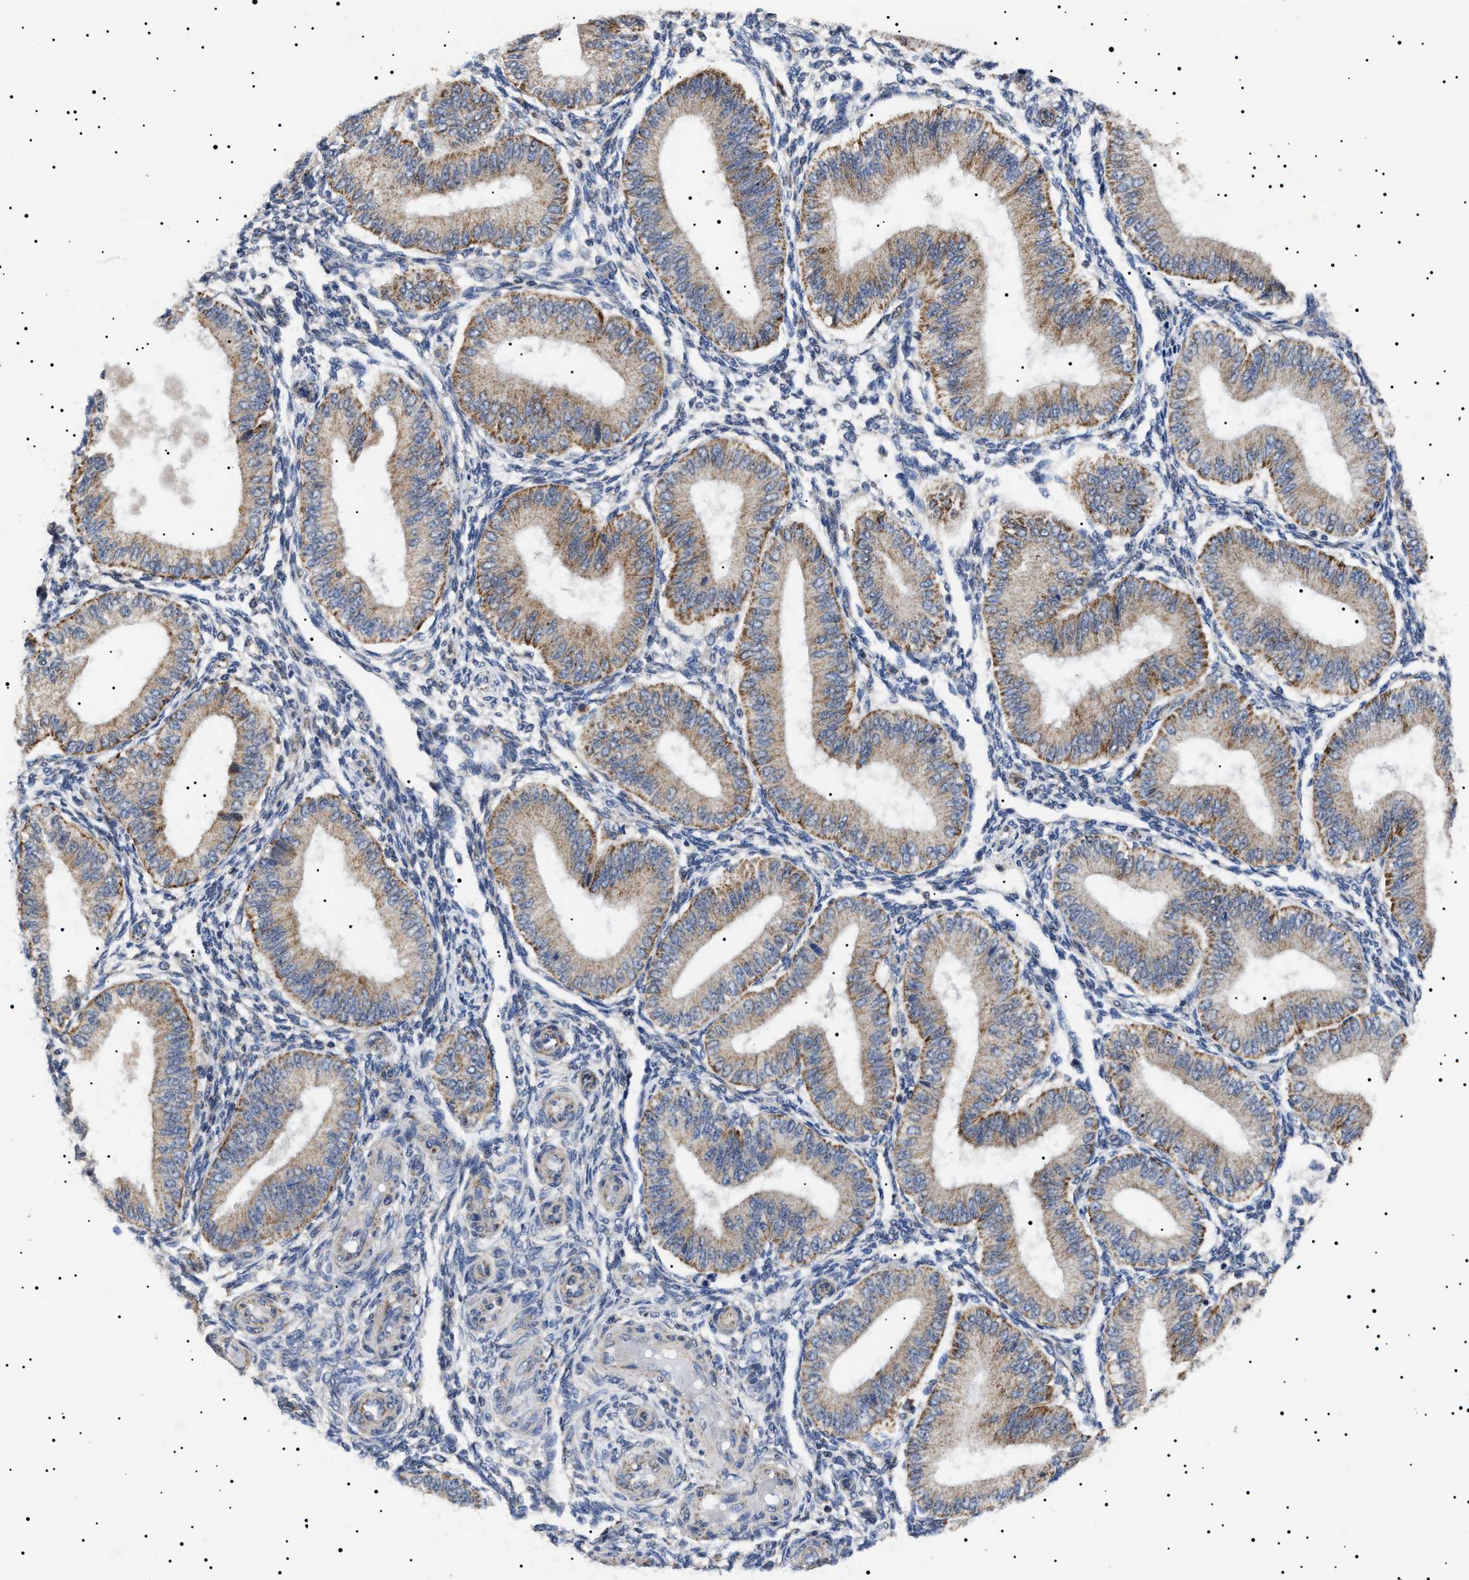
{"staining": {"intensity": "negative", "quantity": "none", "location": "none"}, "tissue": "endometrium", "cell_type": "Cells in endometrial stroma", "image_type": "normal", "snomed": [{"axis": "morphology", "description": "Normal tissue, NOS"}, {"axis": "topography", "description": "Endometrium"}], "caption": "High magnification brightfield microscopy of benign endometrium stained with DAB (brown) and counterstained with hematoxylin (blue): cells in endometrial stroma show no significant expression.", "gene": "RAB34", "patient": {"sex": "female", "age": 39}}